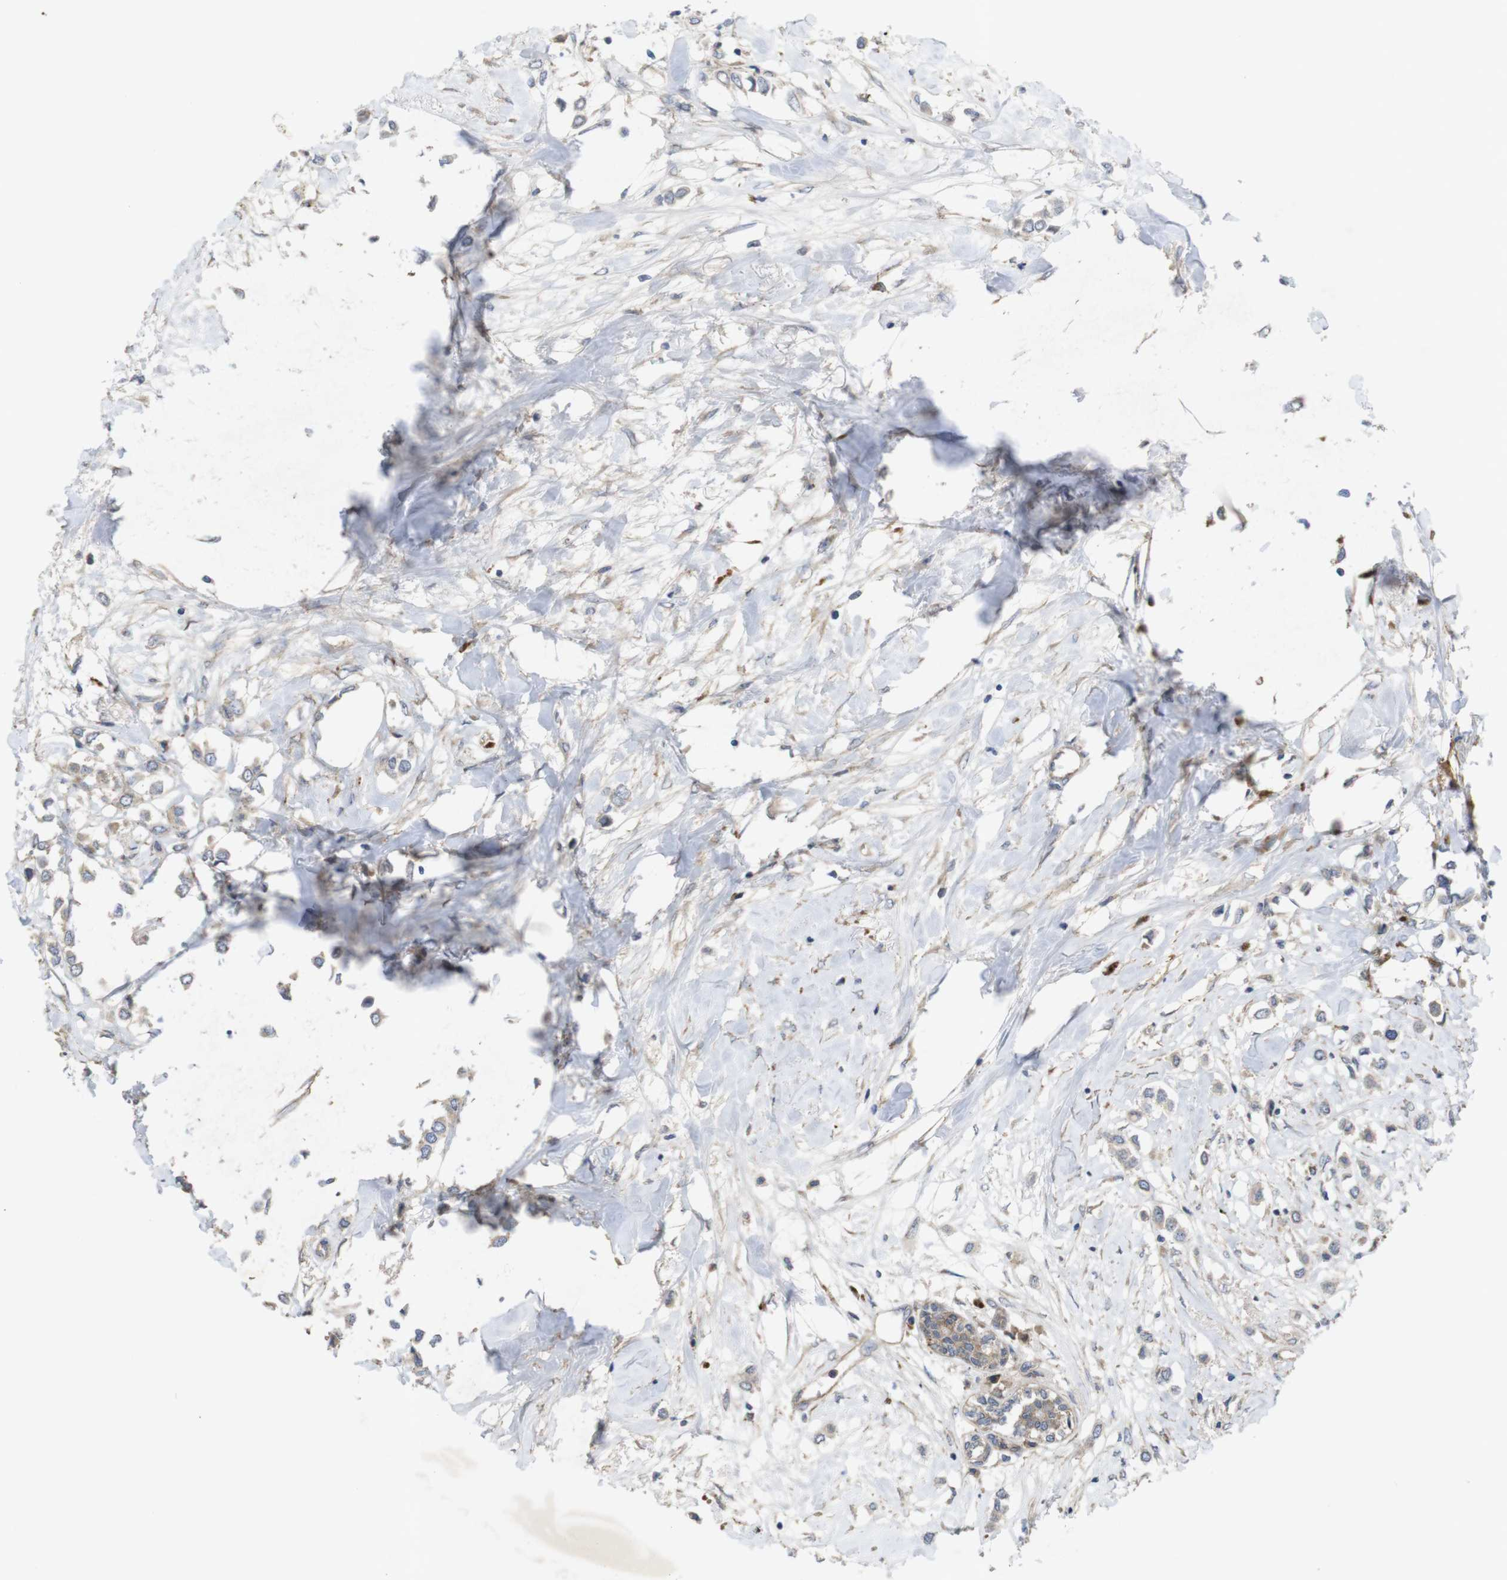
{"staining": {"intensity": "weak", "quantity": ">75%", "location": "cytoplasmic/membranous"}, "tissue": "breast cancer", "cell_type": "Tumor cells", "image_type": "cancer", "snomed": [{"axis": "morphology", "description": "Lobular carcinoma"}, {"axis": "topography", "description": "Breast"}], "caption": "Breast cancer (lobular carcinoma) stained with immunohistochemistry demonstrates weak cytoplasmic/membranous positivity in approximately >75% of tumor cells.", "gene": "KCNS3", "patient": {"sex": "female", "age": 51}}